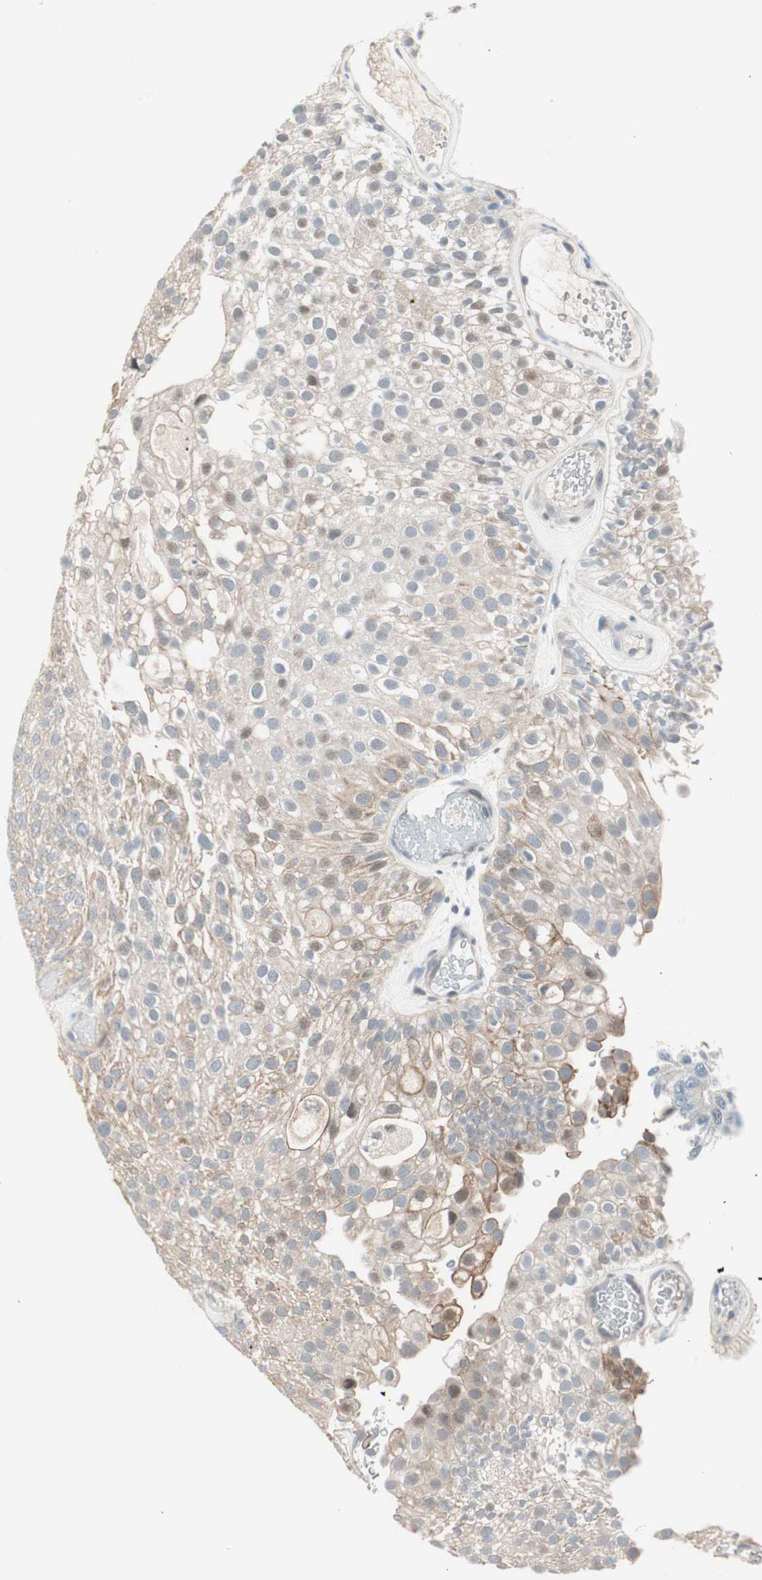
{"staining": {"intensity": "weak", "quantity": ">75%", "location": "cytoplasmic/membranous,nuclear"}, "tissue": "urothelial cancer", "cell_type": "Tumor cells", "image_type": "cancer", "snomed": [{"axis": "morphology", "description": "Urothelial carcinoma, Low grade"}, {"axis": "topography", "description": "Urinary bladder"}], "caption": "A micrograph of urothelial carcinoma (low-grade) stained for a protein displays weak cytoplasmic/membranous and nuclear brown staining in tumor cells.", "gene": "GNAO1", "patient": {"sex": "male", "age": 78}}